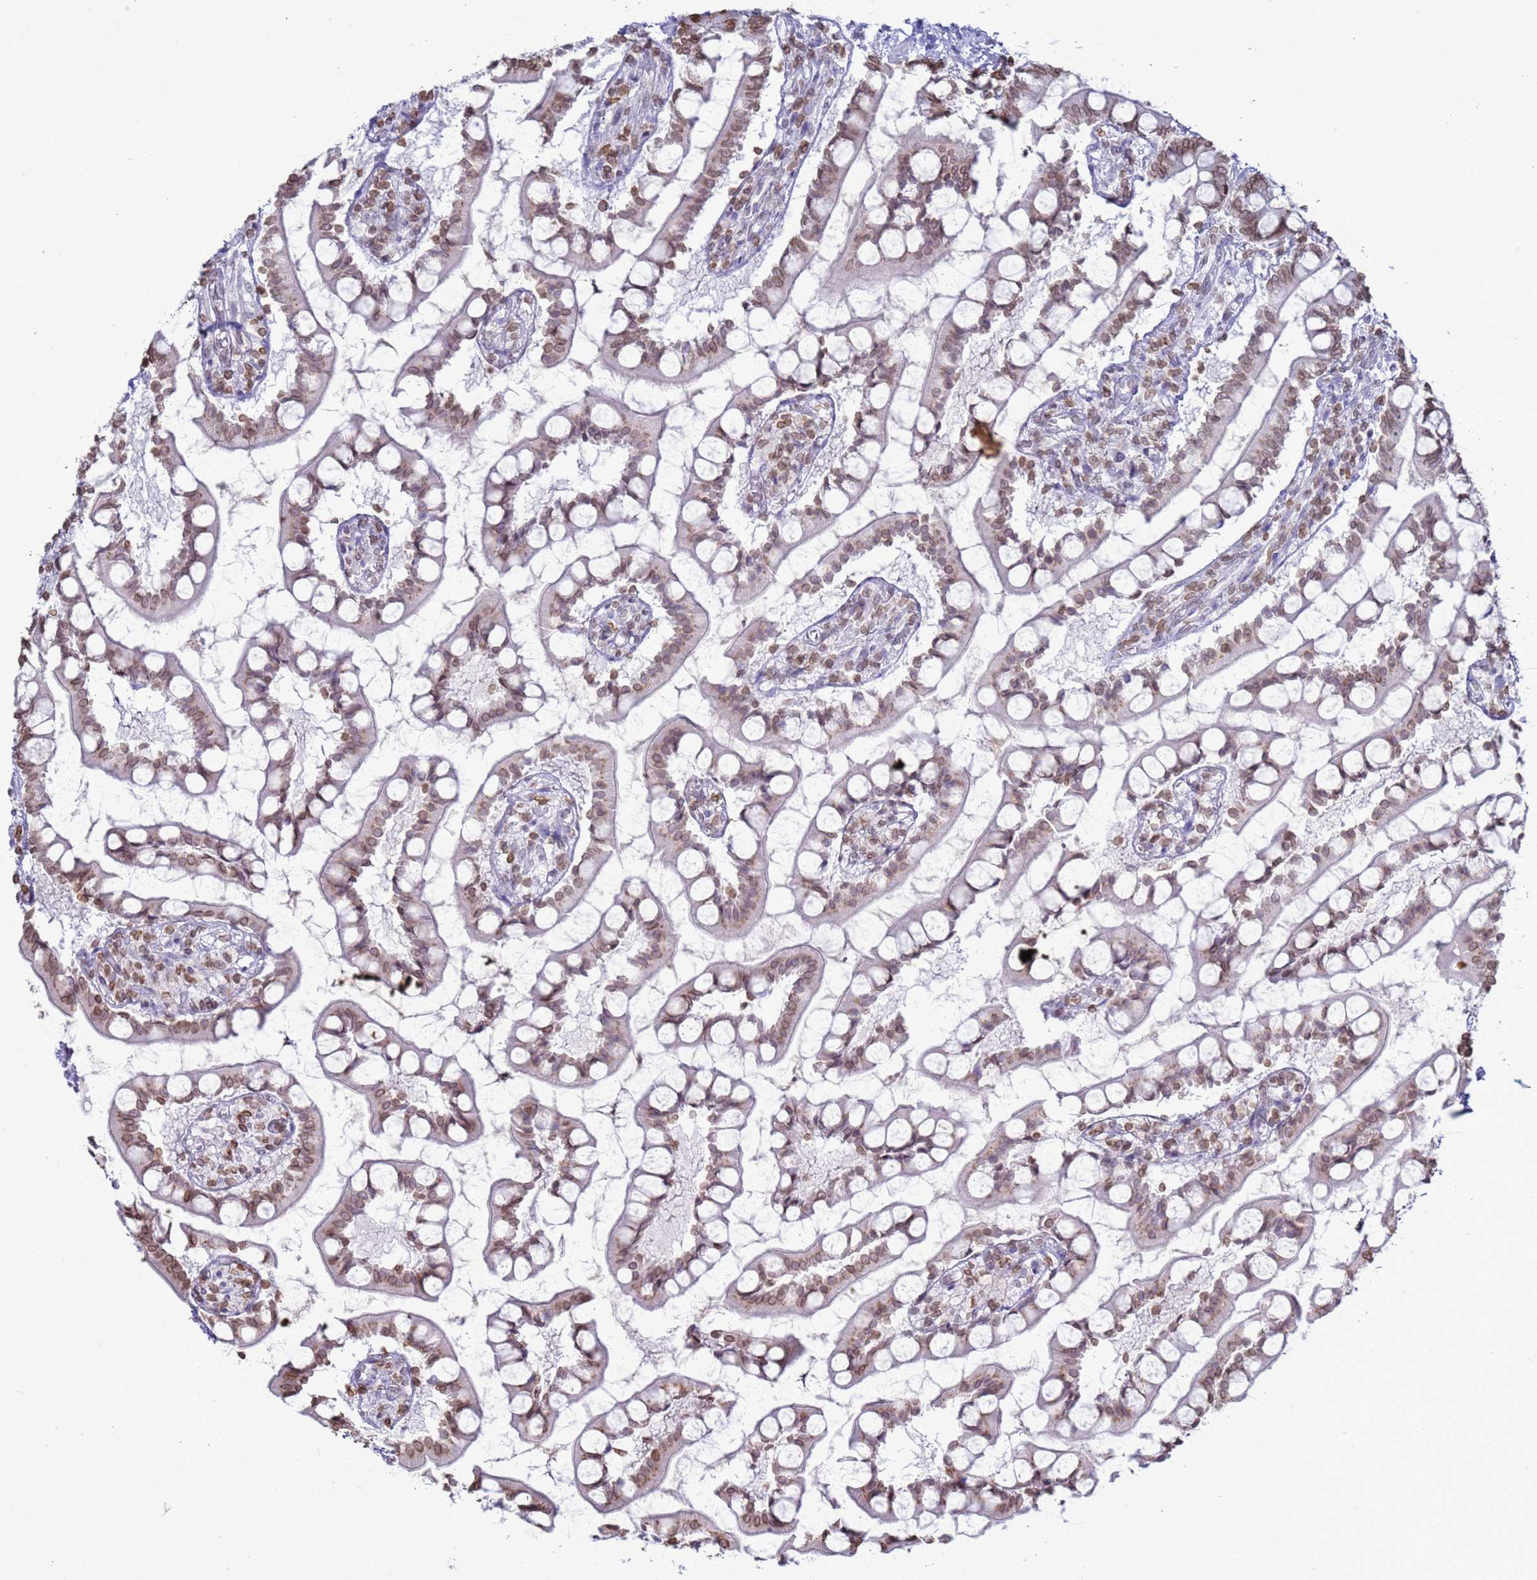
{"staining": {"intensity": "moderate", "quantity": "25%-75%", "location": "cytoplasmic/membranous,nuclear"}, "tissue": "small intestine", "cell_type": "Glandular cells", "image_type": "normal", "snomed": [{"axis": "morphology", "description": "Normal tissue, NOS"}, {"axis": "topography", "description": "Small intestine"}], "caption": "A micrograph showing moderate cytoplasmic/membranous,nuclear positivity in approximately 25%-75% of glandular cells in benign small intestine, as visualized by brown immunohistochemical staining.", "gene": "DHX37", "patient": {"sex": "male", "age": 52}}